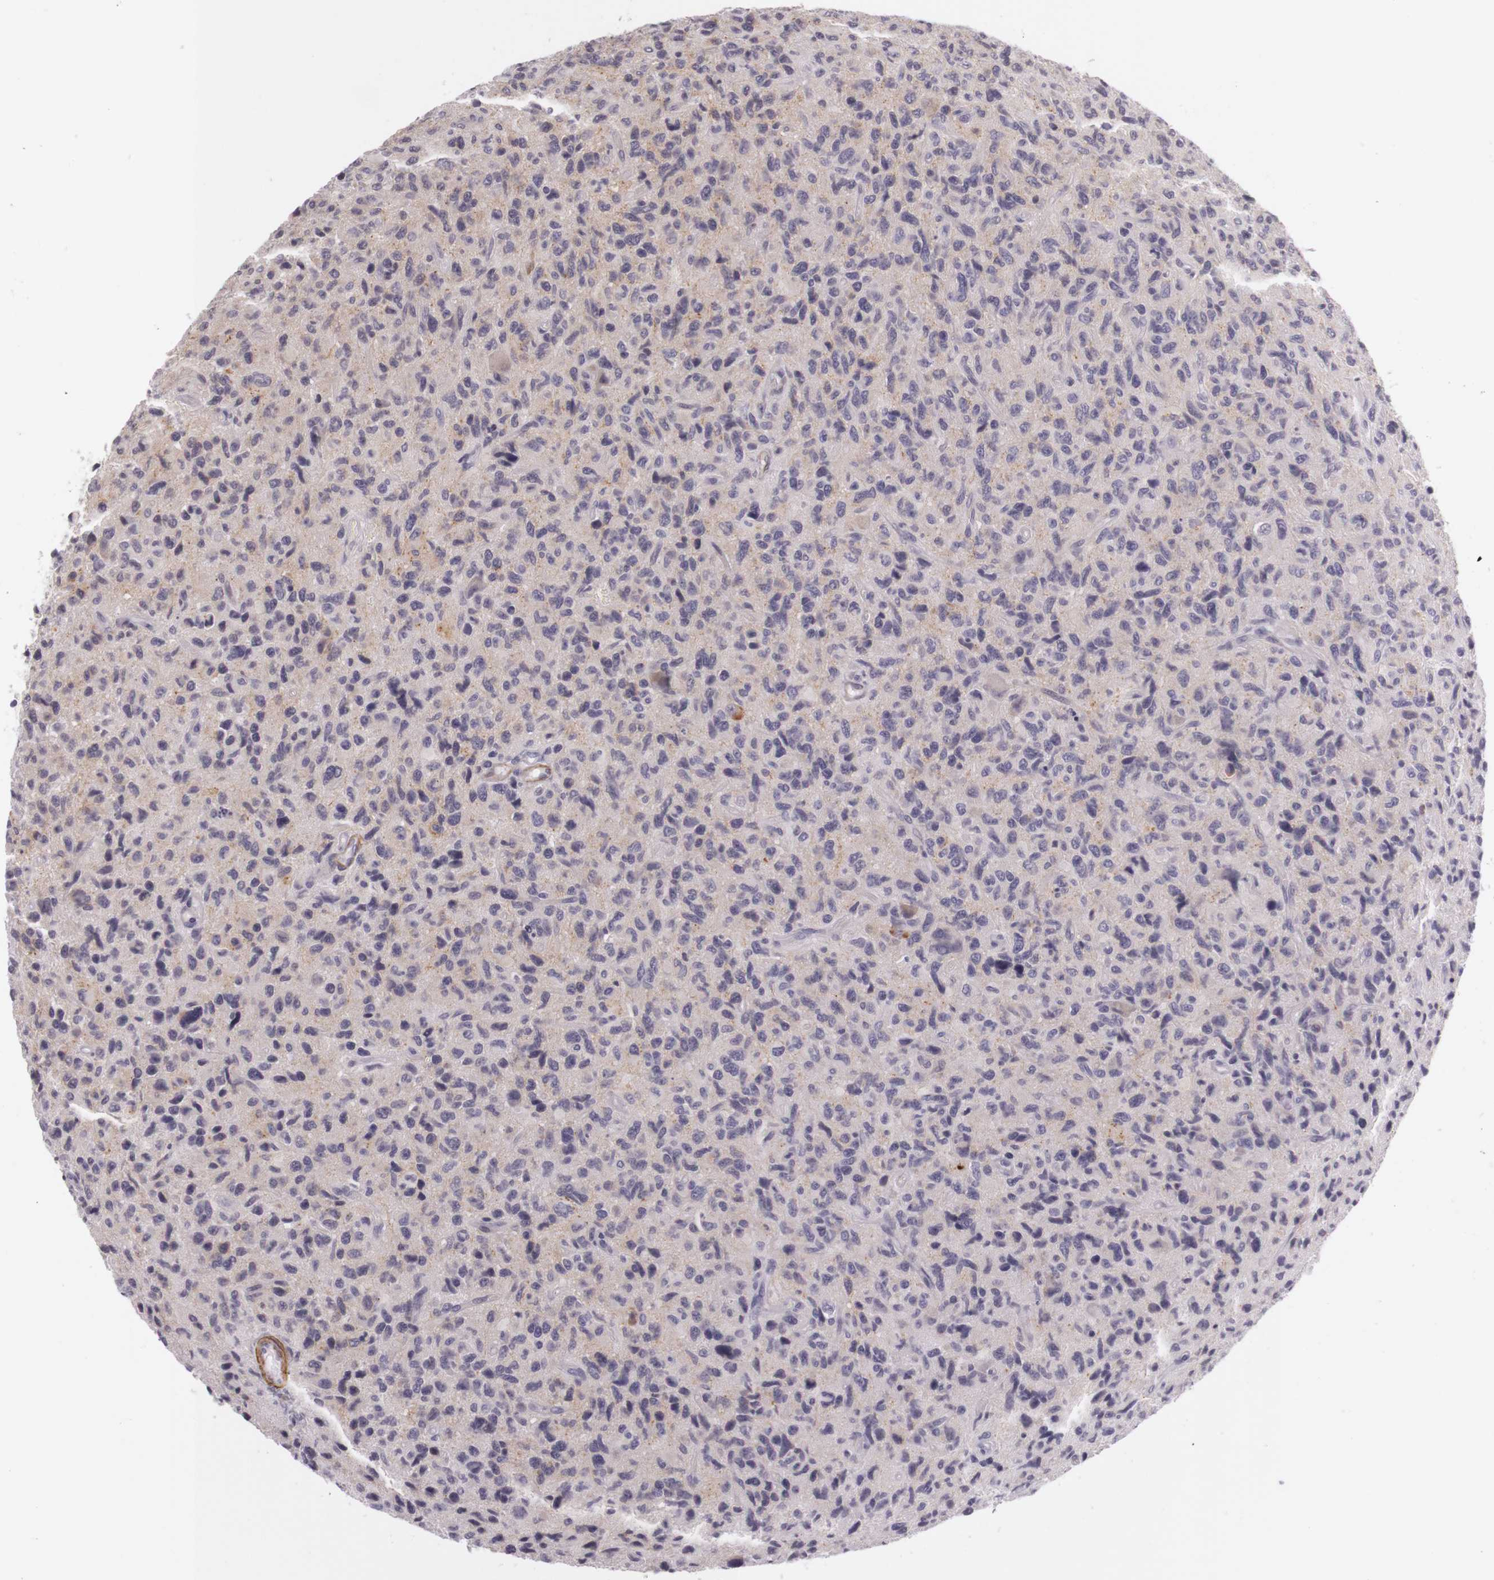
{"staining": {"intensity": "weak", "quantity": "25%-75%", "location": "cytoplasmic/membranous"}, "tissue": "glioma", "cell_type": "Tumor cells", "image_type": "cancer", "snomed": [{"axis": "morphology", "description": "Glioma, malignant, High grade"}, {"axis": "topography", "description": "Brain"}], "caption": "Protein expression analysis of human glioma reveals weak cytoplasmic/membranous staining in about 25%-75% of tumor cells.", "gene": "CNTN2", "patient": {"sex": "female", "age": 60}}